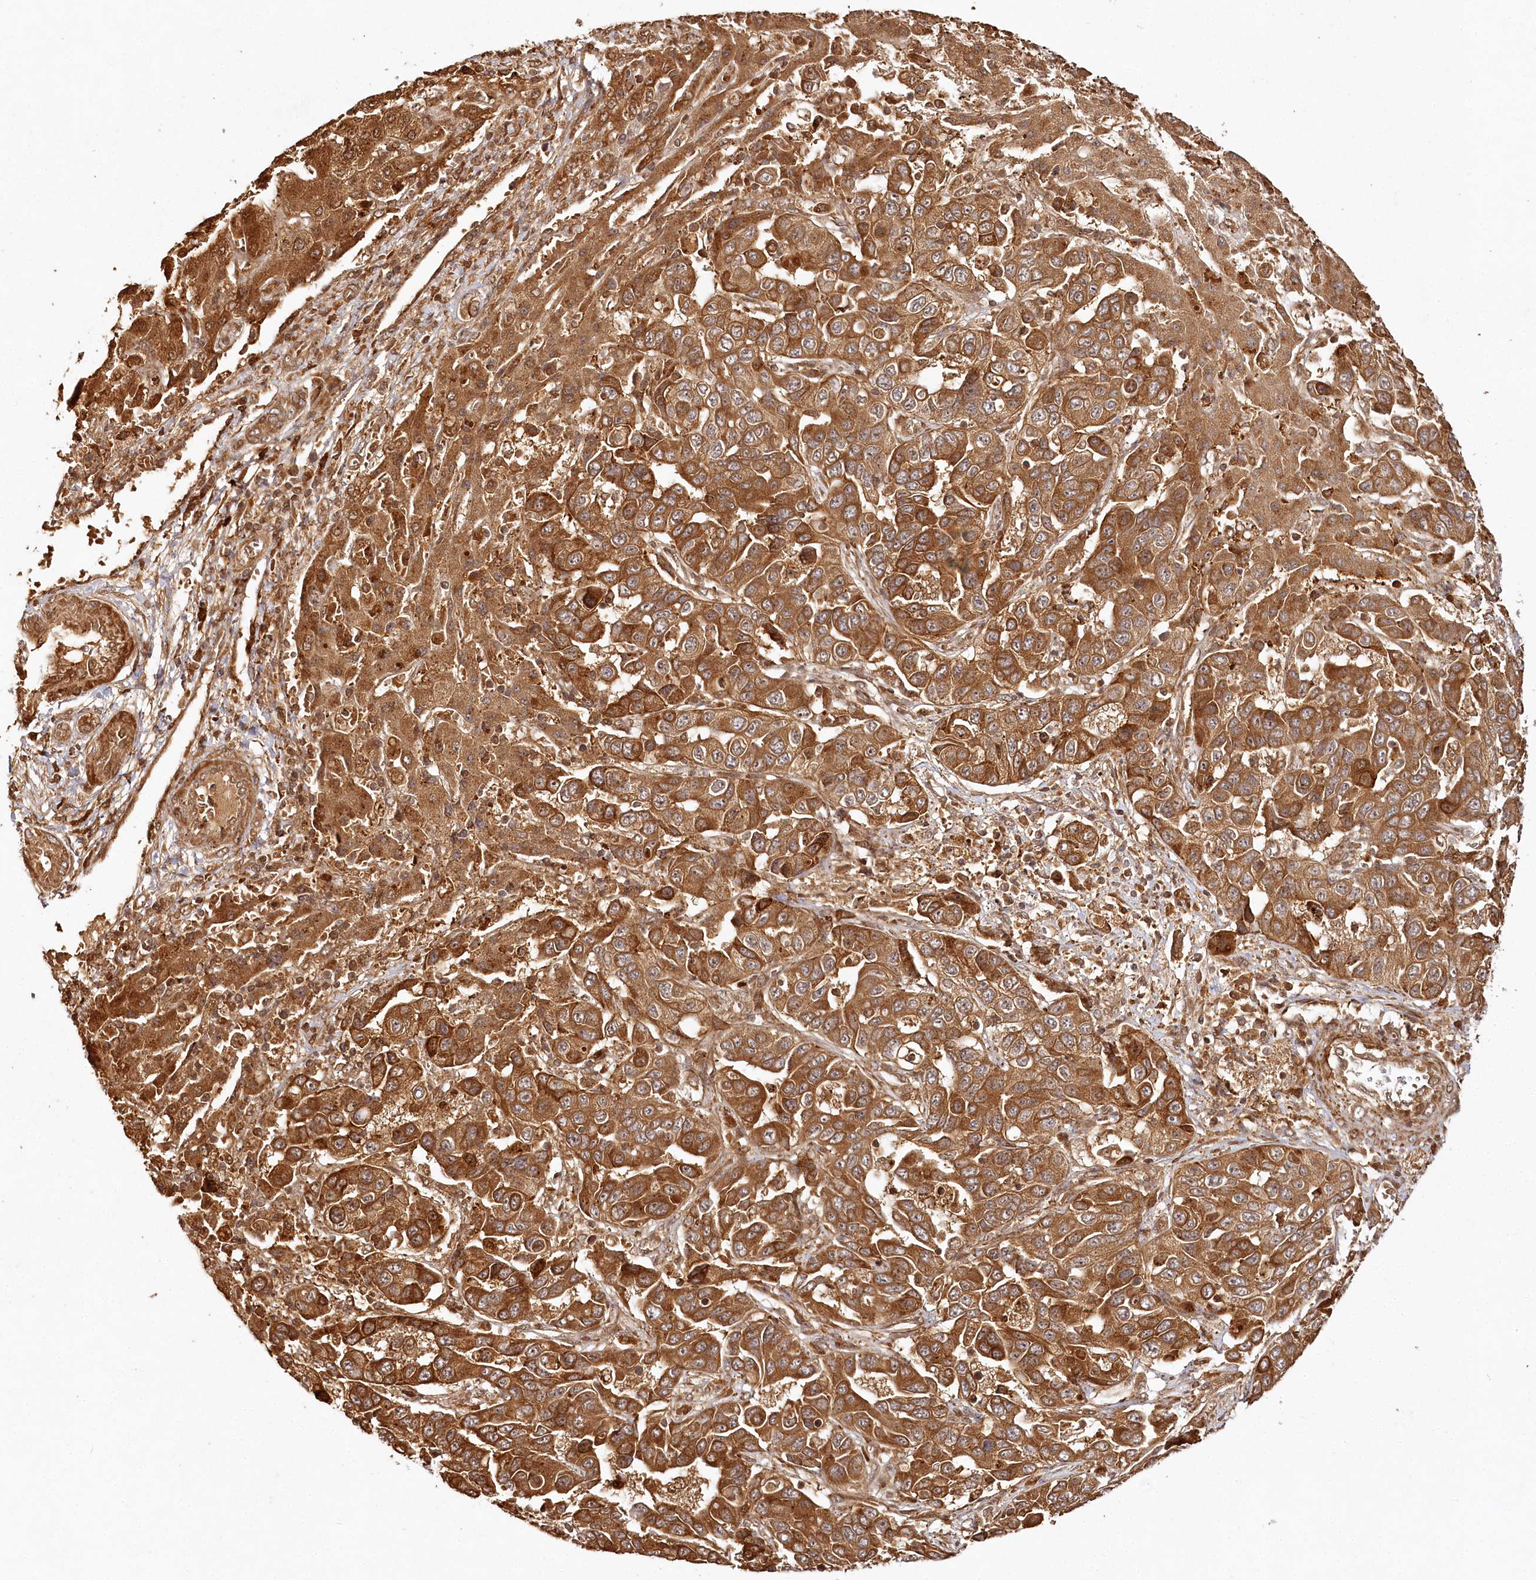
{"staining": {"intensity": "strong", "quantity": ">75%", "location": "cytoplasmic/membranous"}, "tissue": "liver cancer", "cell_type": "Tumor cells", "image_type": "cancer", "snomed": [{"axis": "morphology", "description": "Cholangiocarcinoma"}, {"axis": "topography", "description": "Liver"}], "caption": "Immunohistochemistry (IHC) of liver cholangiocarcinoma reveals high levels of strong cytoplasmic/membranous staining in about >75% of tumor cells.", "gene": "ULK2", "patient": {"sex": "female", "age": 52}}